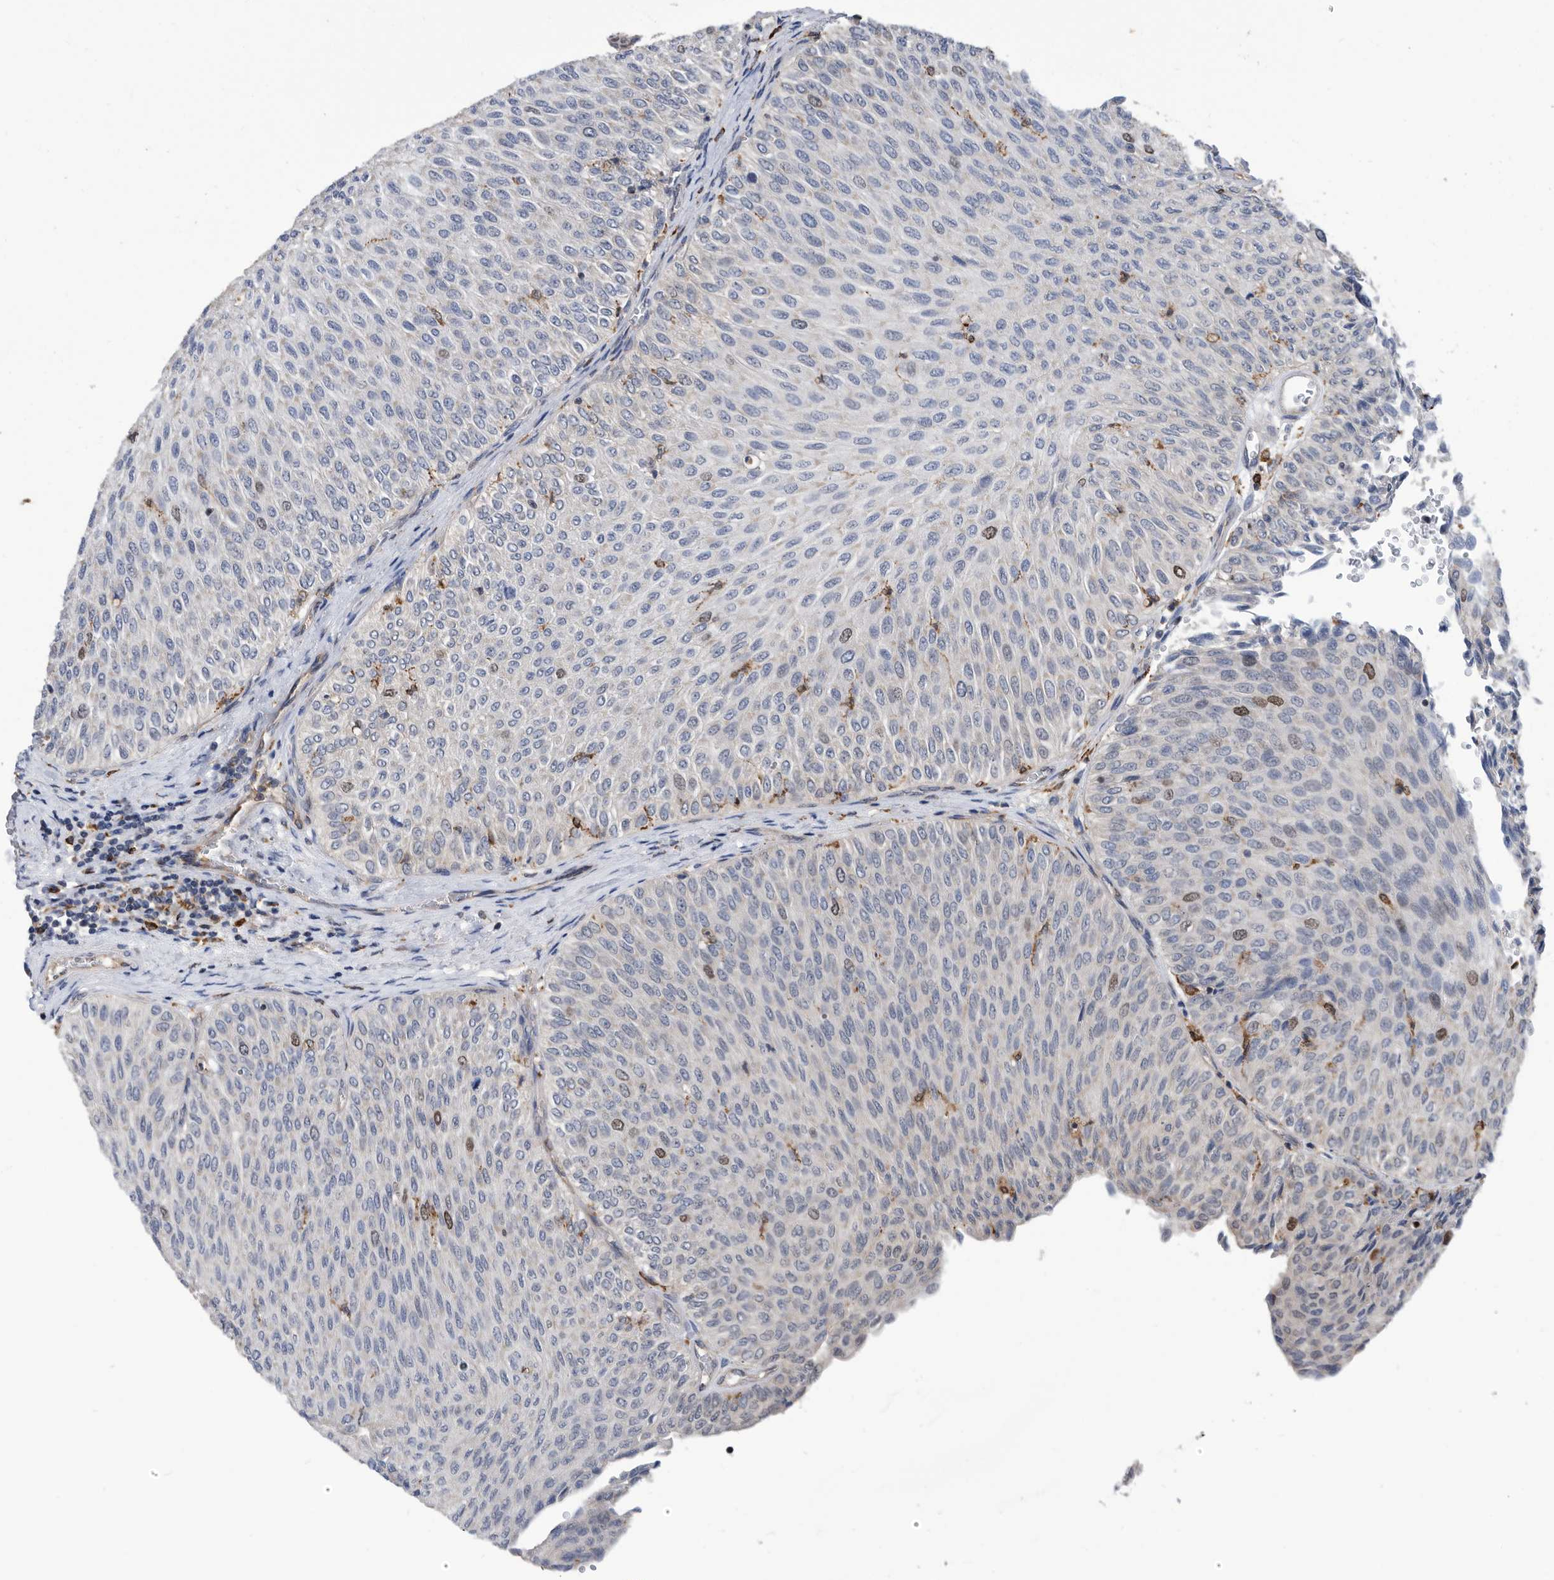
{"staining": {"intensity": "moderate", "quantity": "<25%", "location": "nuclear"}, "tissue": "urothelial cancer", "cell_type": "Tumor cells", "image_type": "cancer", "snomed": [{"axis": "morphology", "description": "Urothelial carcinoma, Low grade"}, {"axis": "topography", "description": "Urinary bladder"}], "caption": "Urothelial carcinoma (low-grade) tissue exhibits moderate nuclear positivity in about <25% of tumor cells, visualized by immunohistochemistry.", "gene": "ATAD2", "patient": {"sex": "male", "age": 78}}